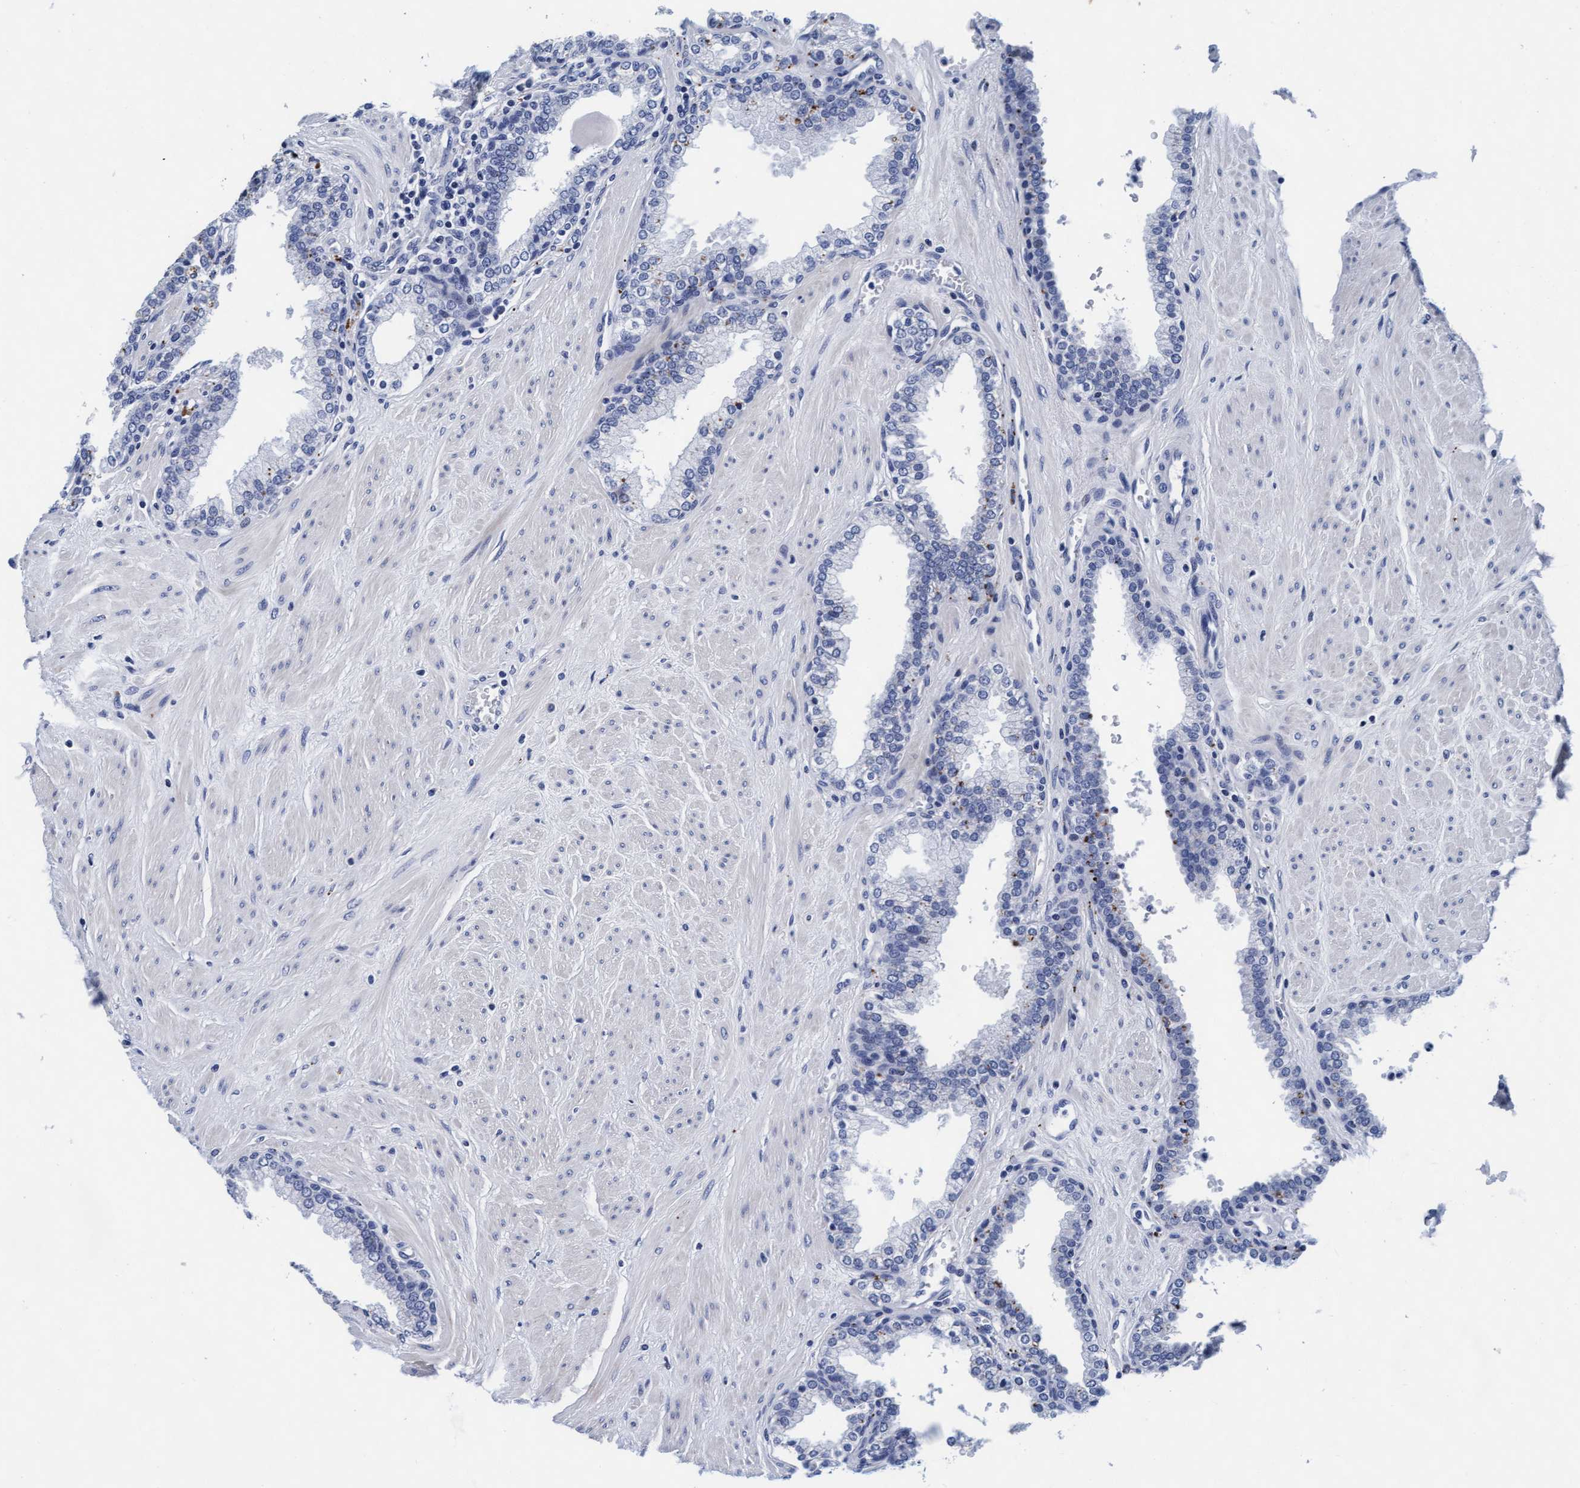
{"staining": {"intensity": "negative", "quantity": "none", "location": "none"}, "tissue": "prostate", "cell_type": "Glandular cells", "image_type": "normal", "snomed": [{"axis": "morphology", "description": "Normal tissue, NOS"}, {"axis": "topography", "description": "Prostate"}], "caption": "Immunohistochemistry (IHC) of unremarkable prostate exhibits no expression in glandular cells. The staining is performed using DAB (3,3'-diaminobenzidine) brown chromogen with nuclei counter-stained in using hematoxylin.", "gene": "ARSG", "patient": {"sex": "male", "age": 51}}